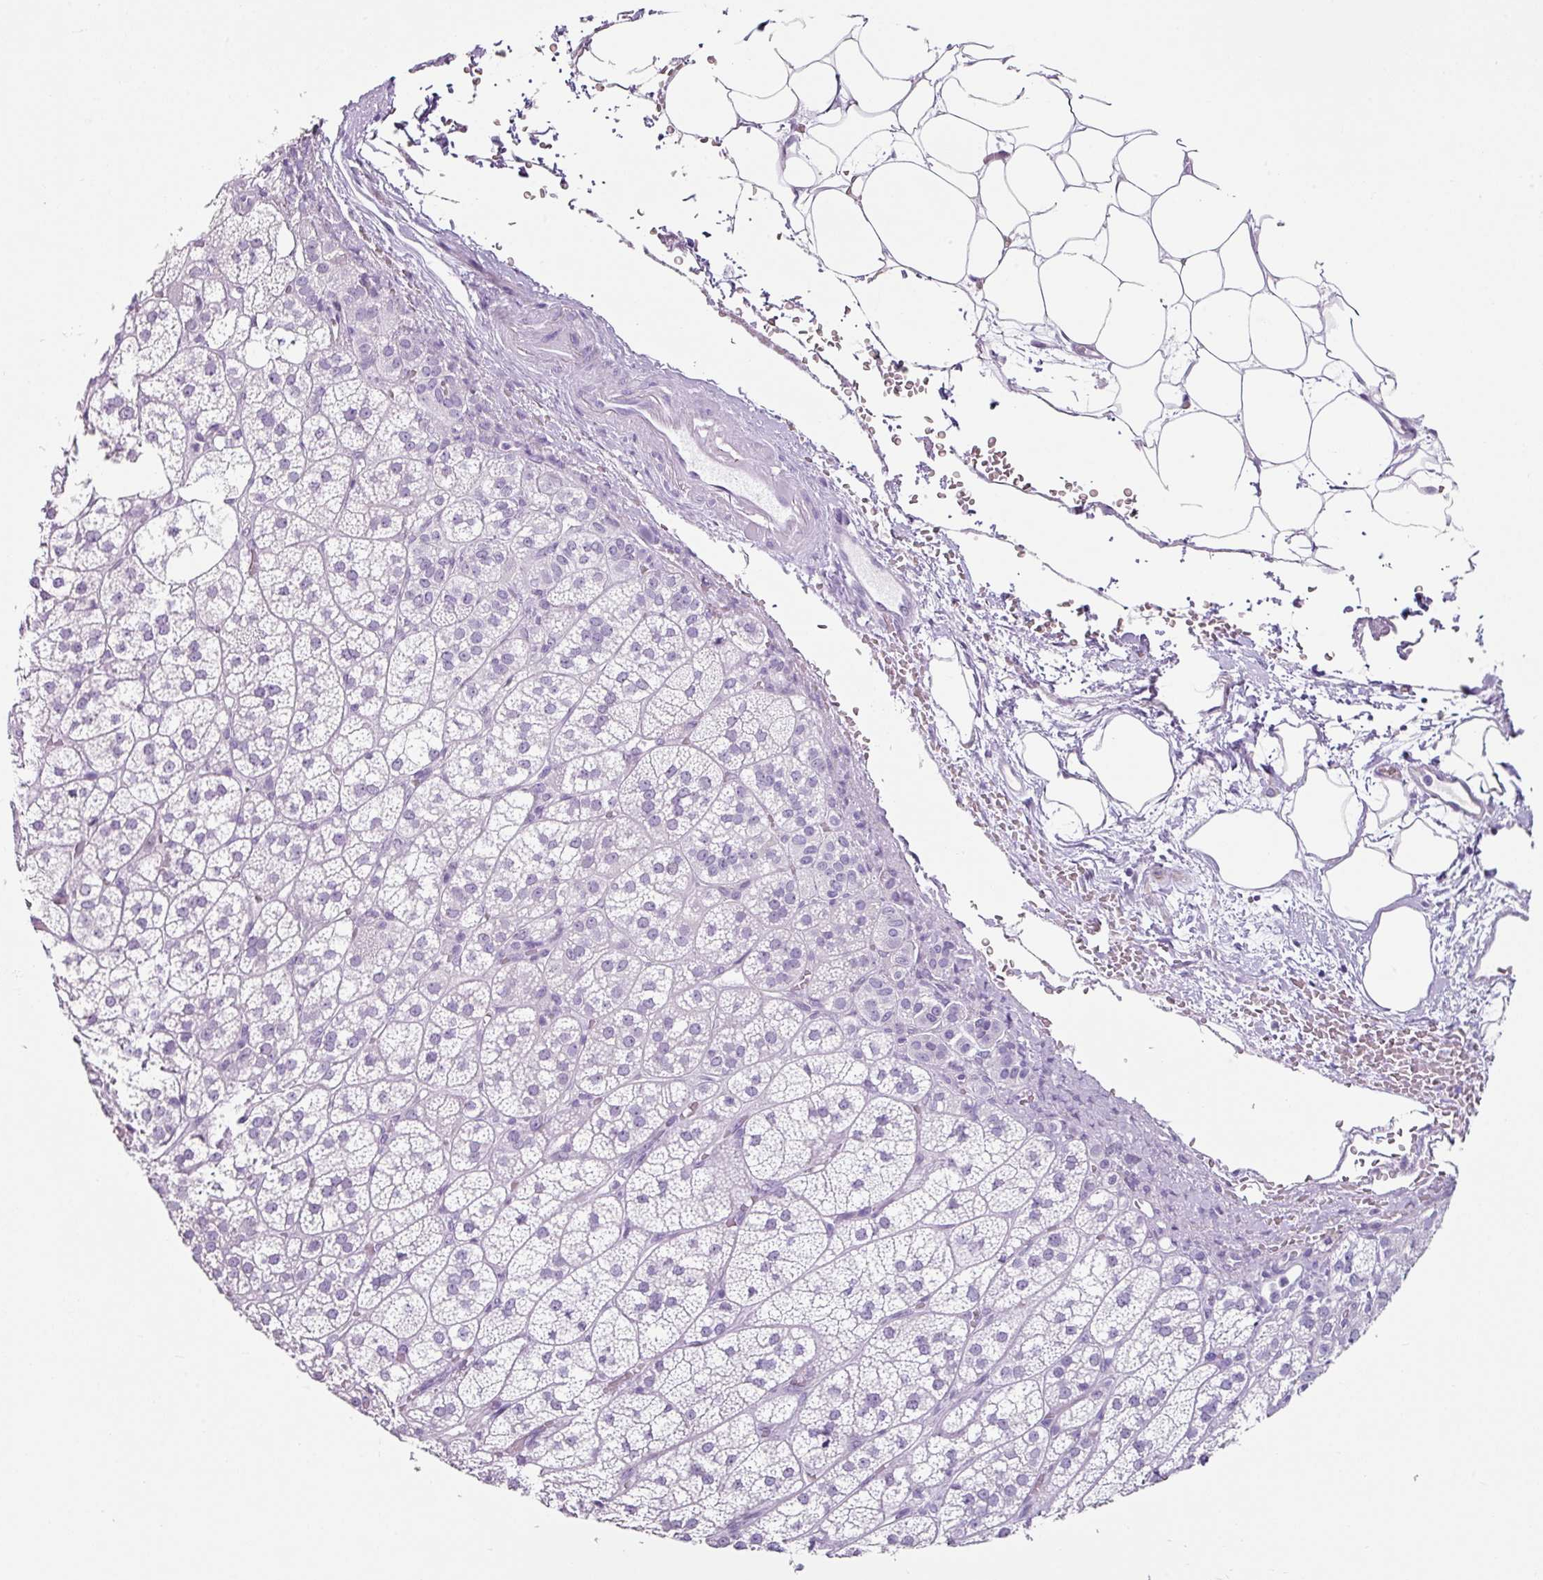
{"staining": {"intensity": "negative", "quantity": "none", "location": "none"}, "tissue": "adrenal gland", "cell_type": "Glandular cells", "image_type": "normal", "snomed": [{"axis": "morphology", "description": "Normal tissue, NOS"}, {"axis": "topography", "description": "Adrenal gland"}], "caption": "Glandular cells show no significant expression in normal adrenal gland.", "gene": "TRA2A", "patient": {"sex": "female", "age": 60}}